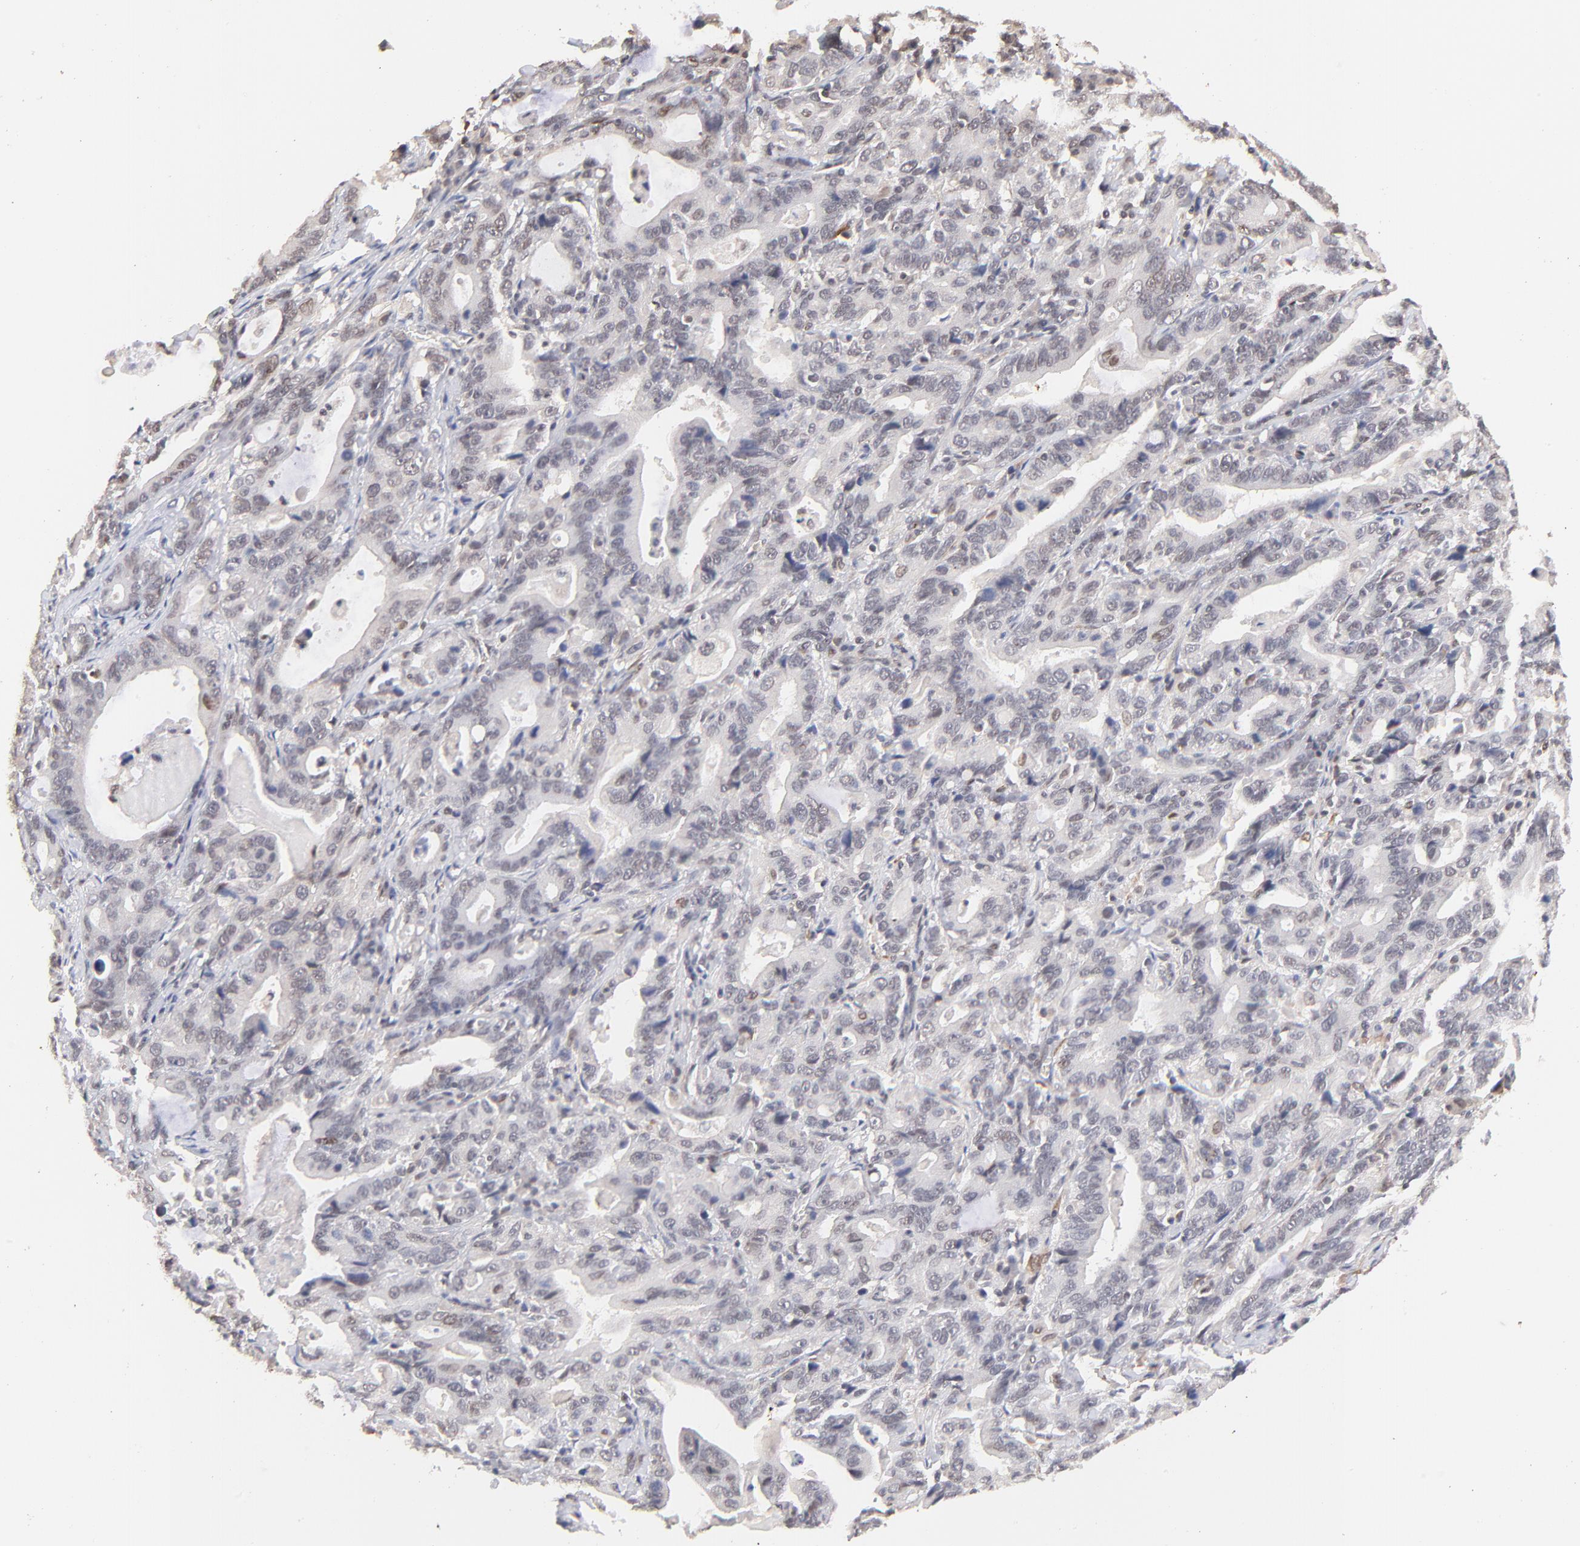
{"staining": {"intensity": "weak", "quantity": "<25%", "location": "cytoplasmic/membranous,nuclear"}, "tissue": "stomach cancer", "cell_type": "Tumor cells", "image_type": "cancer", "snomed": [{"axis": "morphology", "description": "Adenocarcinoma, NOS"}, {"axis": "topography", "description": "Stomach, upper"}], "caption": "This image is of stomach adenocarcinoma stained with immunohistochemistry (IHC) to label a protein in brown with the nuclei are counter-stained blue. There is no expression in tumor cells. The staining was performed using DAB (3,3'-diaminobenzidine) to visualize the protein expression in brown, while the nuclei were stained in blue with hematoxylin (Magnification: 20x).", "gene": "ZFP92", "patient": {"sex": "male", "age": 63}}